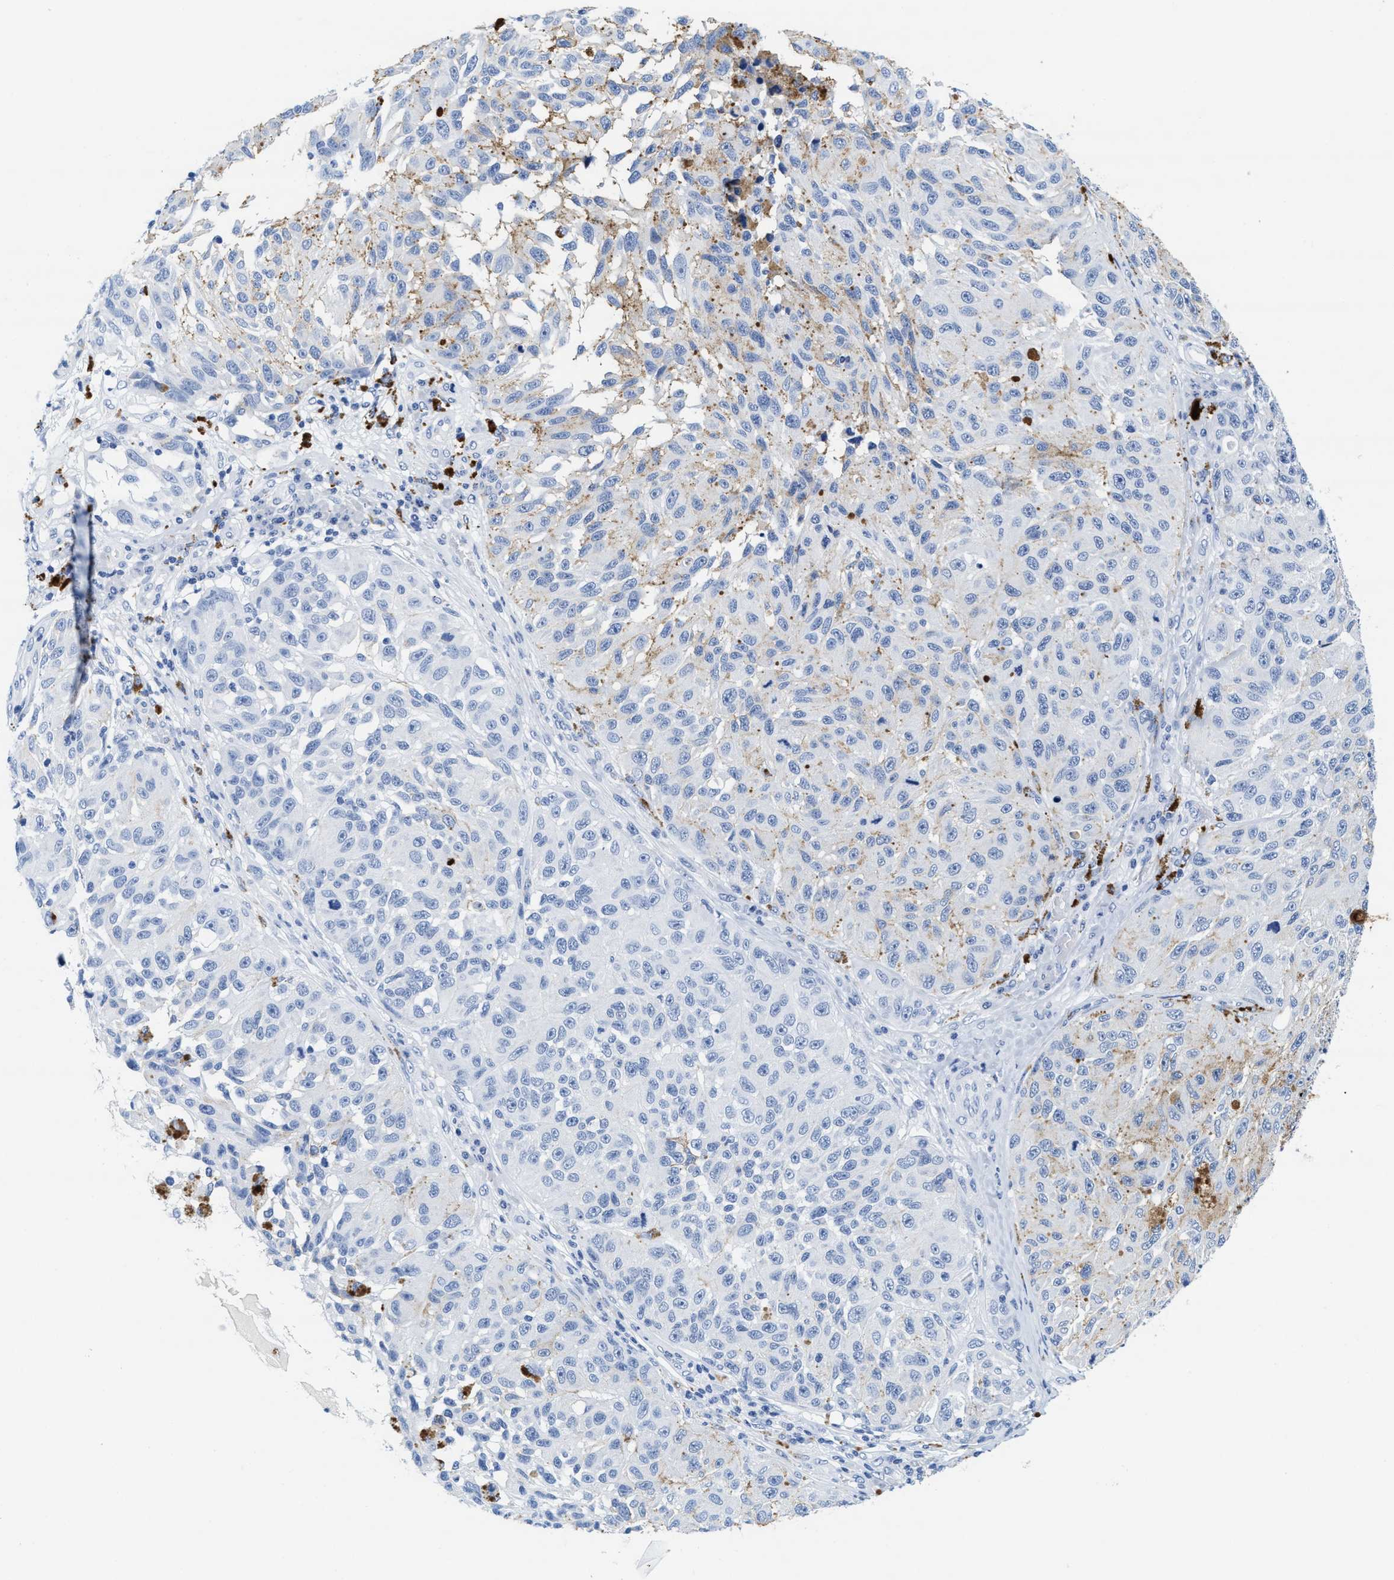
{"staining": {"intensity": "negative", "quantity": "none", "location": "none"}, "tissue": "melanoma", "cell_type": "Tumor cells", "image_type": "cancer", "snomed": [{"axis": "morphology", "description": "Malignant melanoma, NOS"}, {"axis": "topography", "description": "Skin"}], "caption": "Immunohistochemistry micrograph of human malignant melanoma stained for a protein (brown), which displays no expression in tumor cells. (DAB (3,3'-diaminobenzidine) immunohistochemistry (IHC) with hematoxylin counter stain).", "gene": "TTC3", "patient": {"sex": "female", "age": 73}}